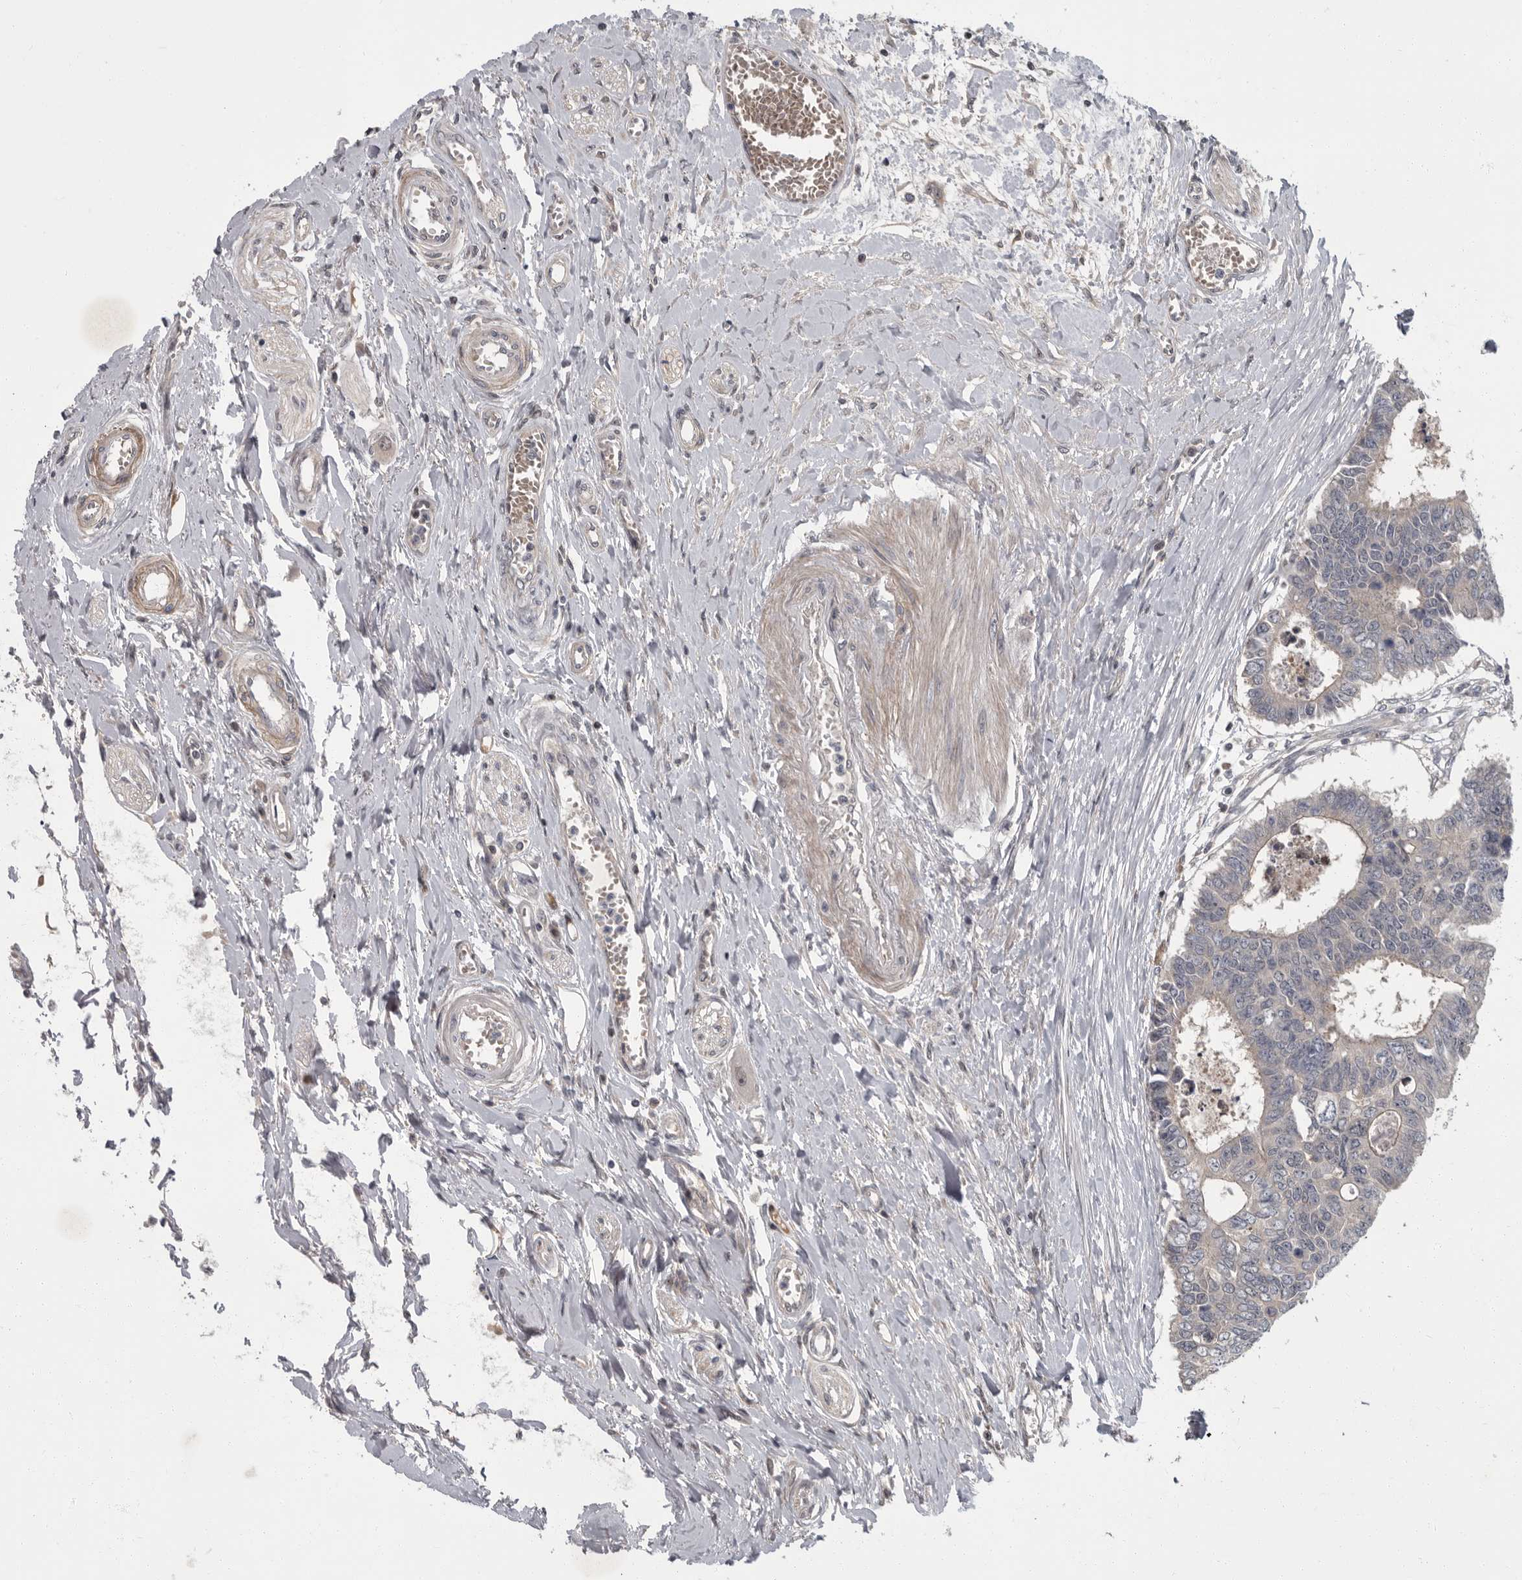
{"staining": {"intensity": "negative", "quantity": "none", "location": "none"}, "tissue": "colorectal cancer", "cell_type": "Tumor cells", "image_type": "cancer", "snomed": [{"axis": "morphology", "description": "Adenocarcinoma, NOS"}, {"axis": "topography", "description": "Rectum"}], "caption": "High power microscopy micrograph of an IHC micrograph of colorectal cancer (adenocarcinoma), revealing no significant staining in tumor cells.", "gene": "PDE7A", "patient": {"sex": "male", "age": 84}}